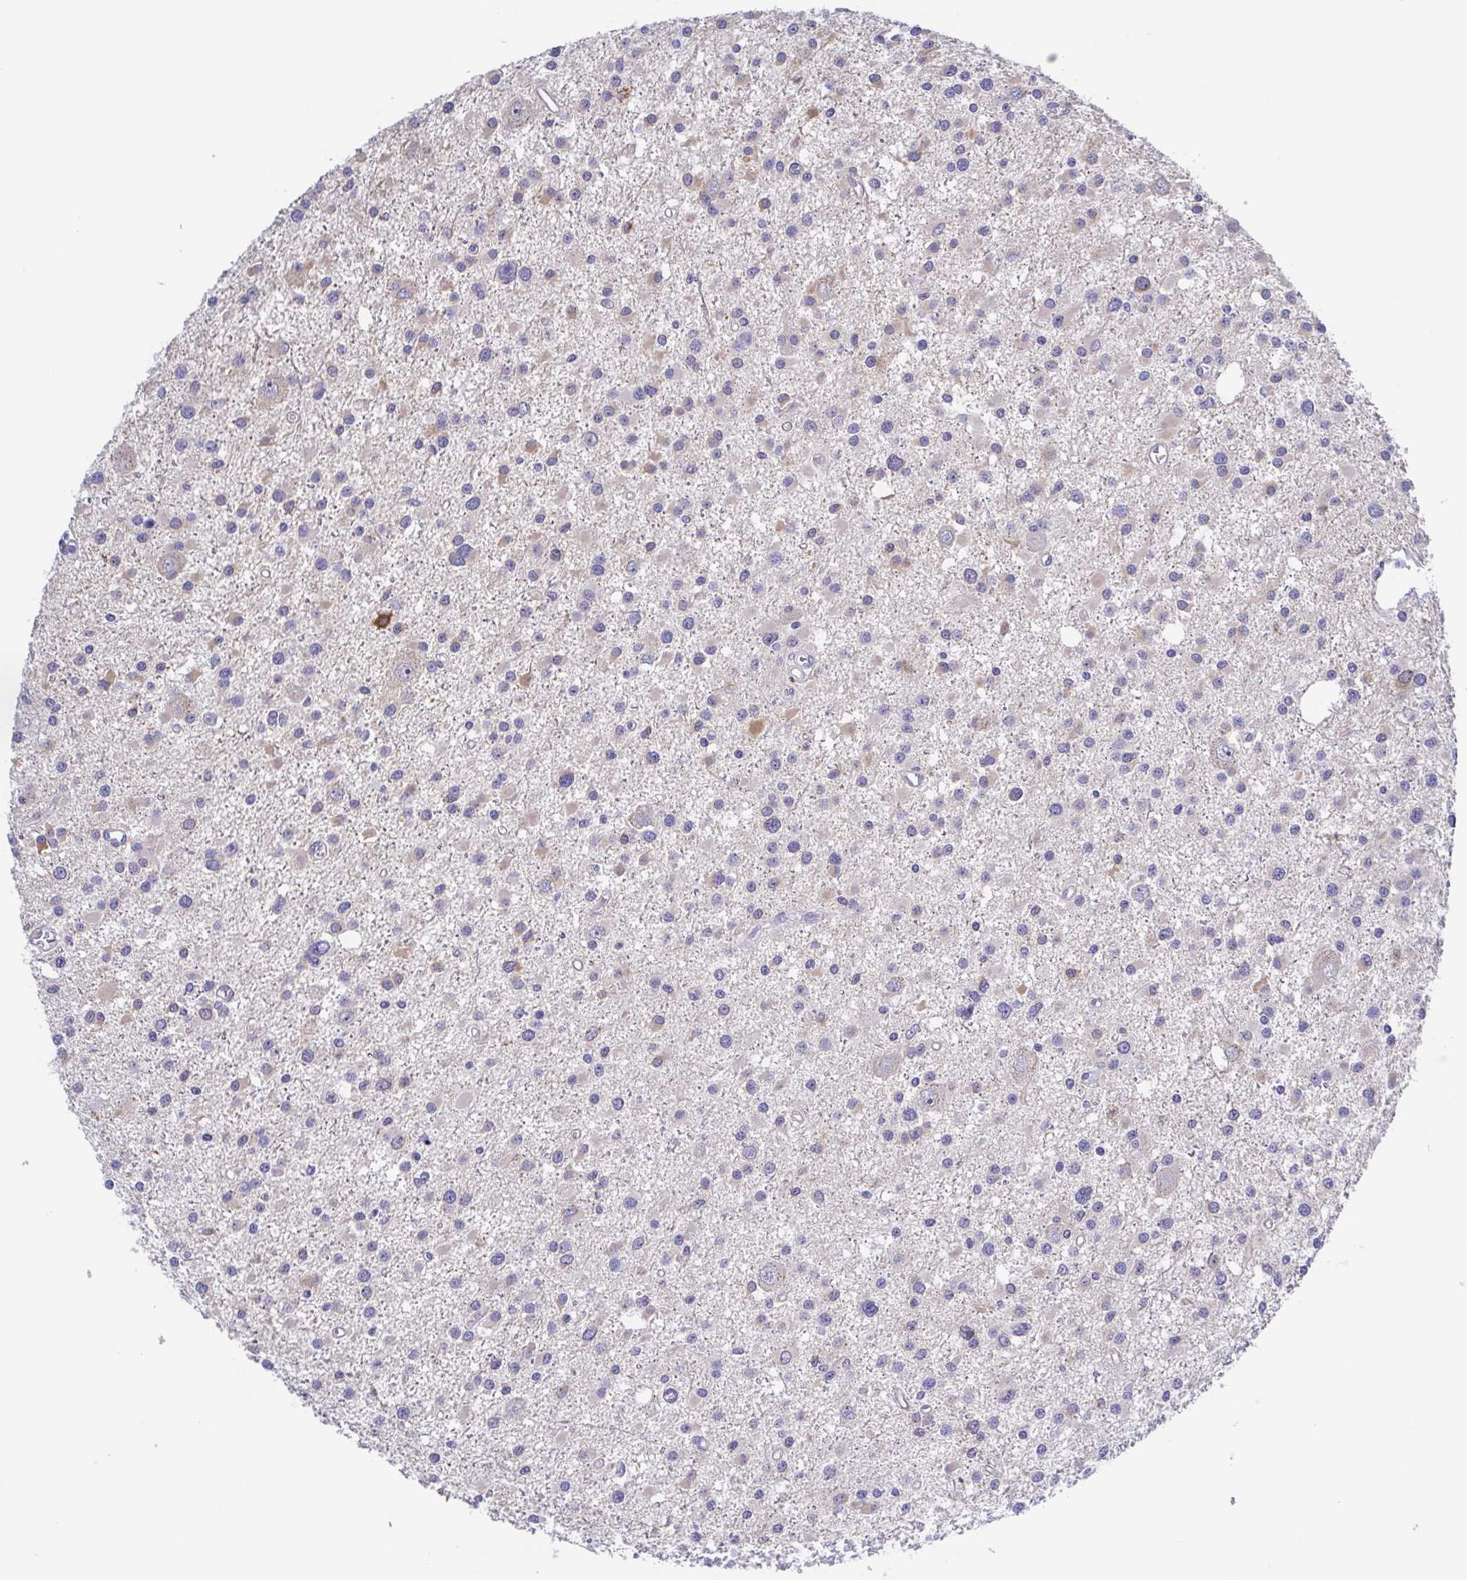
{"staining": {"intensity": "weak", "quantity": "<25%", "location": "cytoplasmic/membranous"}, "tissue": "glioma", "cell_type": "Tumor cells", "image_type": "cancer", "snomed": [{"axis": "morphology", "description": "Glioma, malignant, High grade"}, {"axis": "topography", "description": "Brain"}], "caption": "High power microscopy image of an immunohistochemistry photomicrograph of glioma, revealing no significant positivity in tumor cells. (DAB (3,3'-diaminobenzidine) IHC visualized using brightfield microscopy, high magnification).", "gene": "MUCL3", "patient": {"sex": "male", "age": 54}}